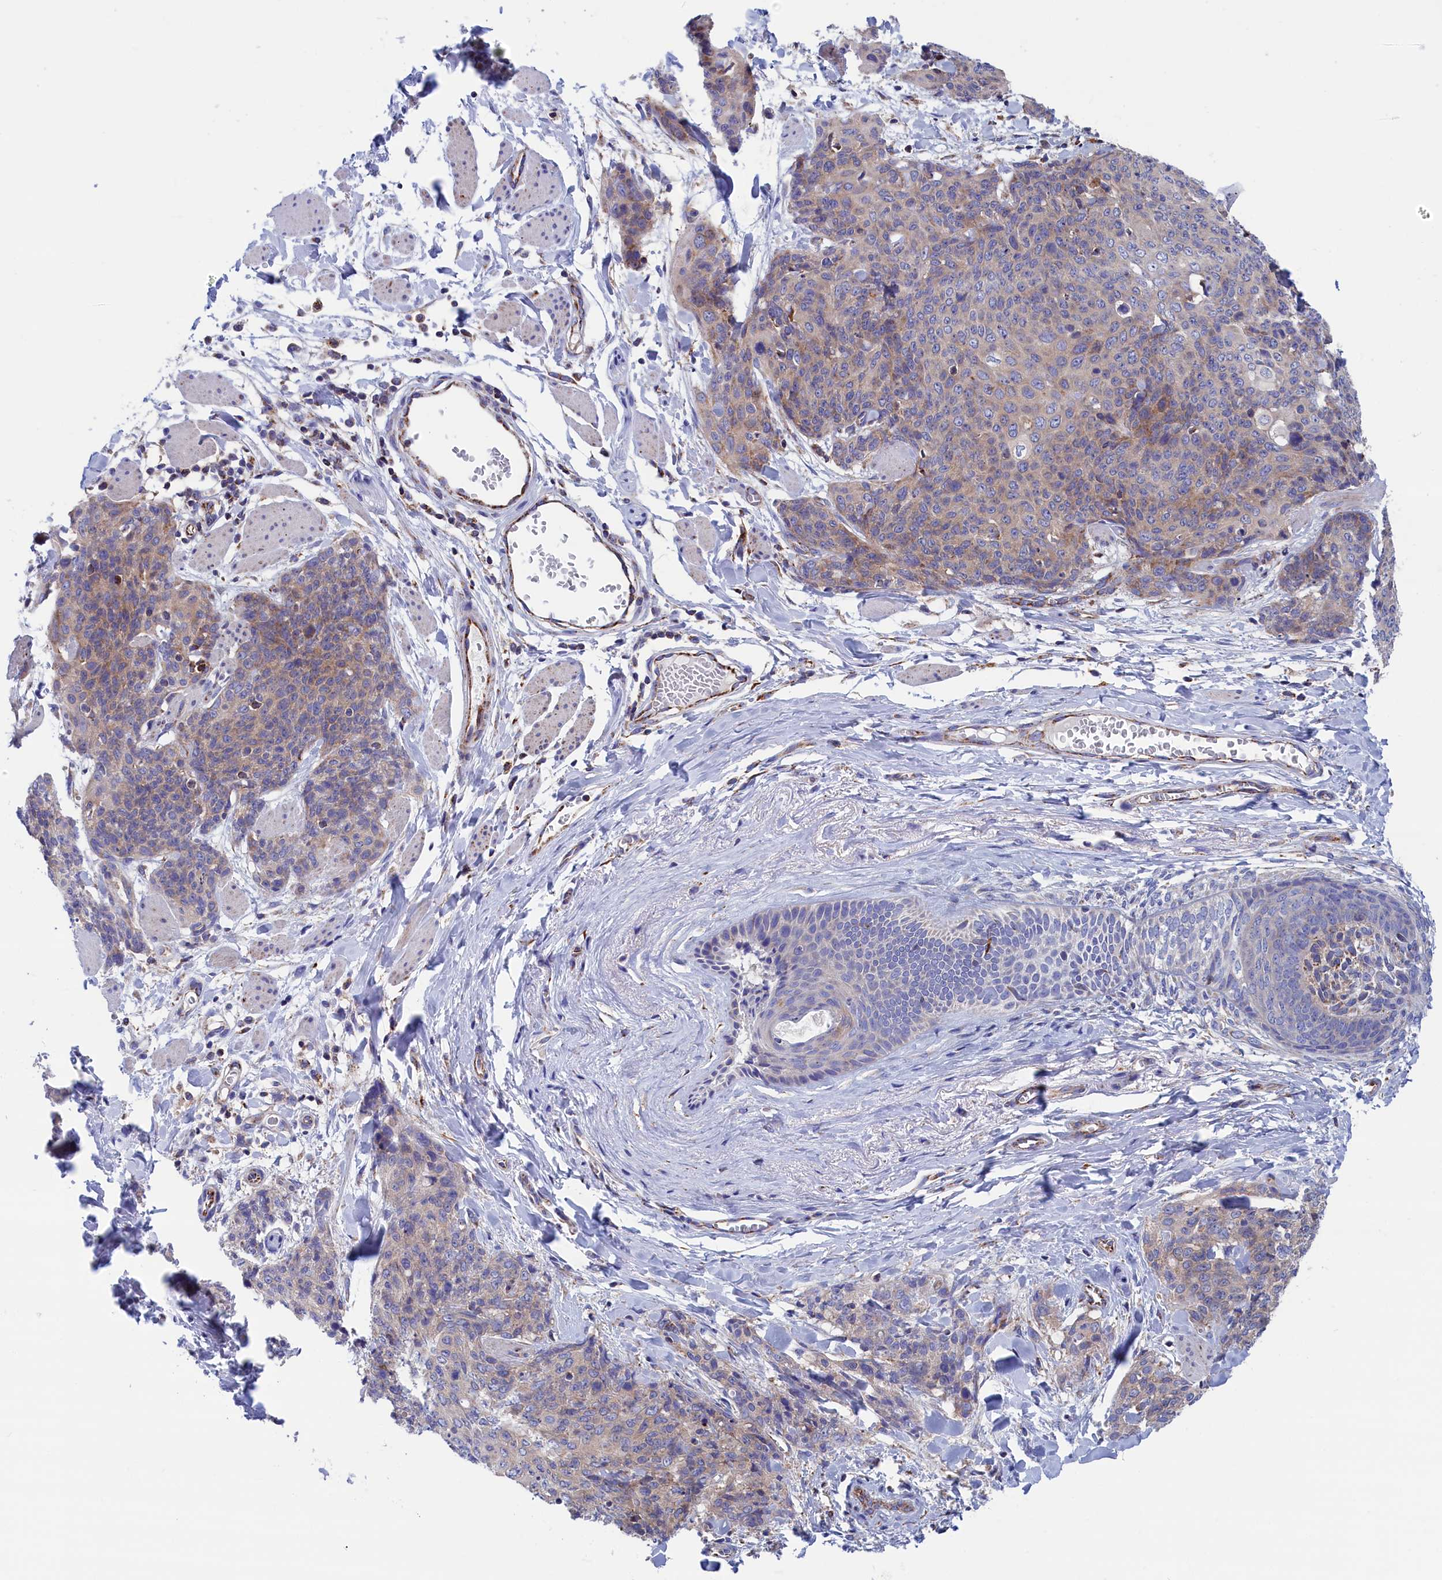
{"staining": {"intensity": "weak", "quantity": "<25%", "location": "cytoplasmic/membranous"}, "tissue": "skin cancer", "cell_type": "Tumor cells", "image_type": "cancer", "snomed": [{"axis": "morphology", "description": "Squamous cell carcinoma, NOS"}, {"axis": "topography", "description": "Skin"}, {"axis": "topography", "description": "Vulva"}], "caption": "Immunohistochemical staining of skin cancer exhibits no significant expression in tumor cells.", "gene": "WDR83", "patient": {"sex": "female", "age": 85}}